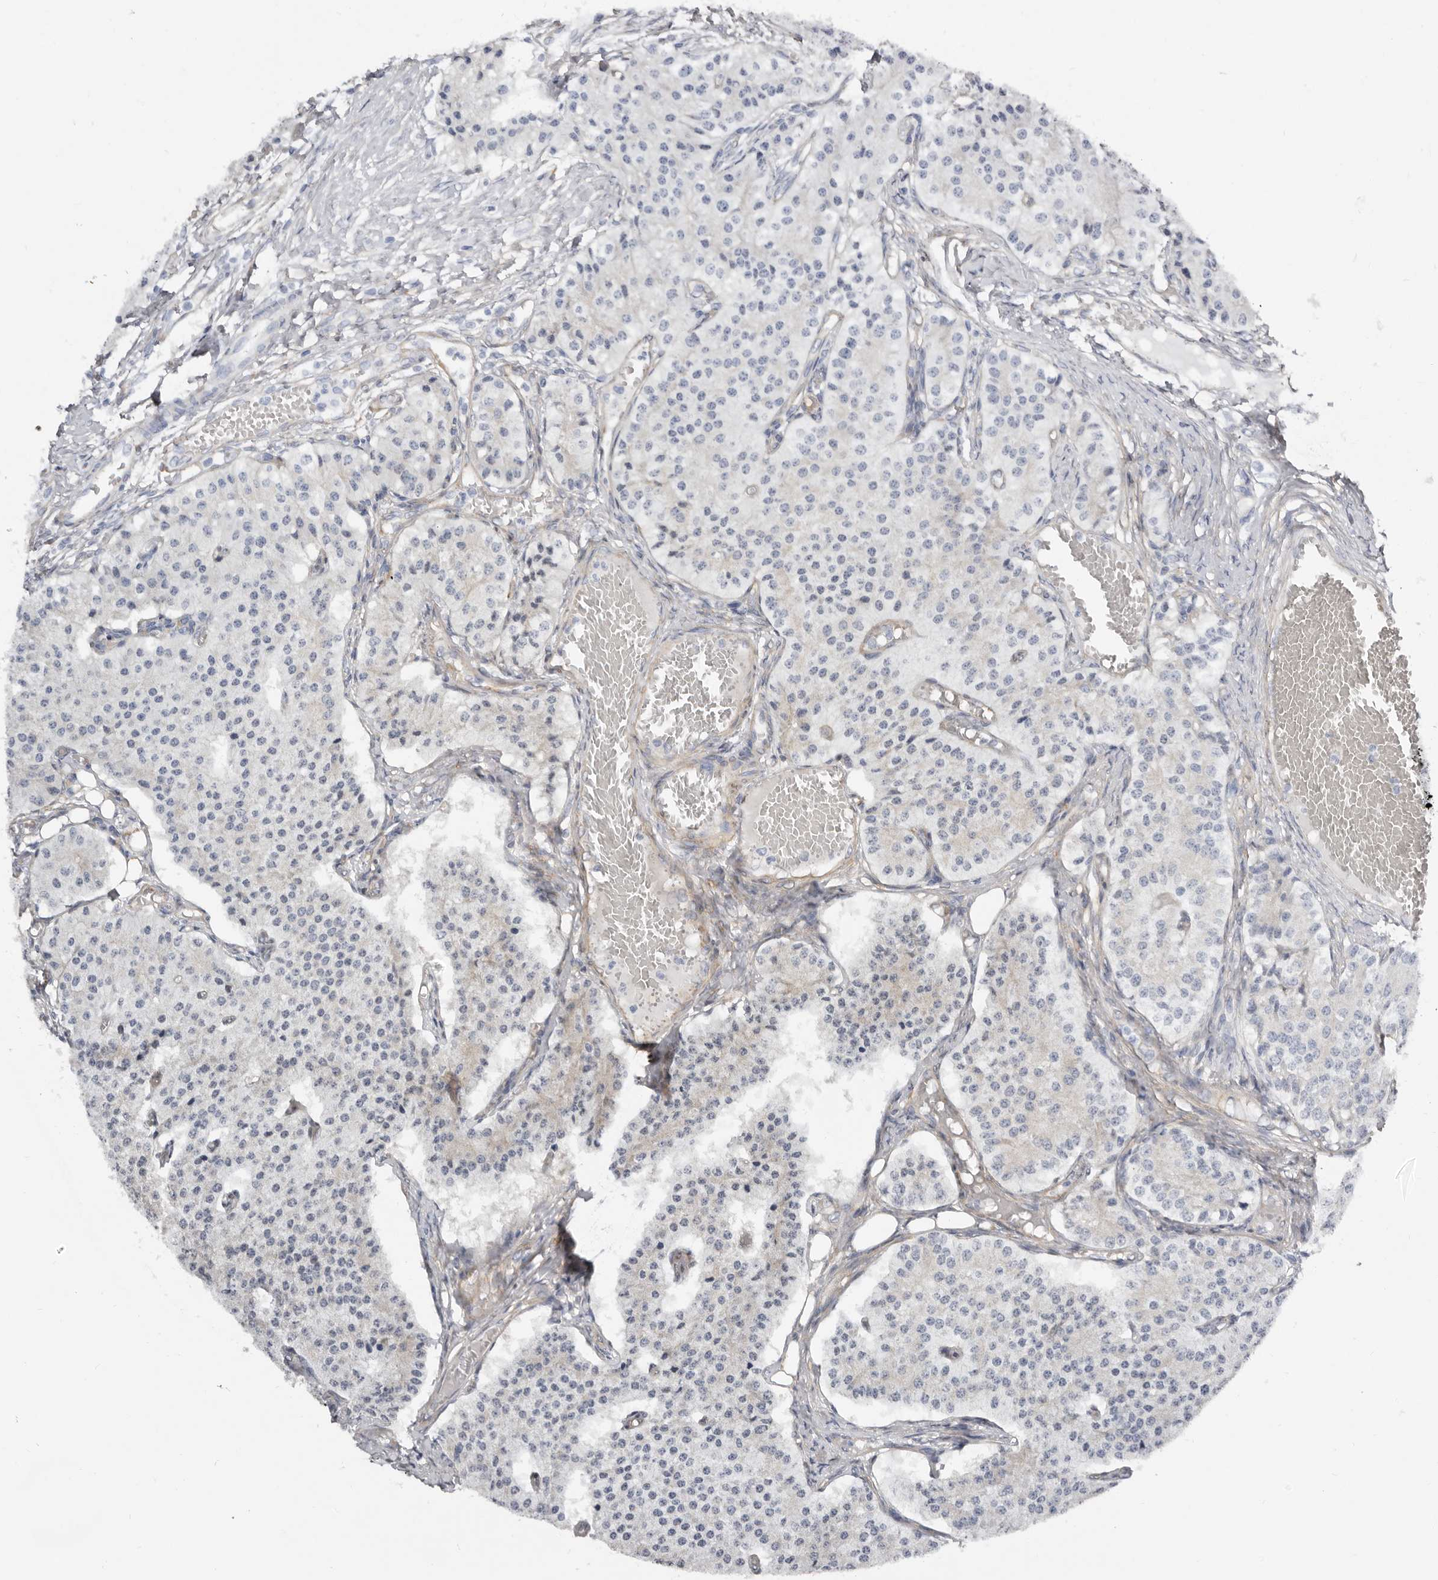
{"staining": {"intensity": "negative", "quantity": "none", "location": "none"}, "tissue": "carcinoid", "cell_type": "Tumor cells", "image_type": "cancer", "snomed": [{"axis": "morphology", "description": "Carcinoid, malignant, NOS"}, {"axis": "topography", "description": "Colon"}], "caption": "An image of human malignant carcinoid is negative for staining in tumor cells.", "gene": "SBDS", "patient": {"sex": "female", "age": 52}}